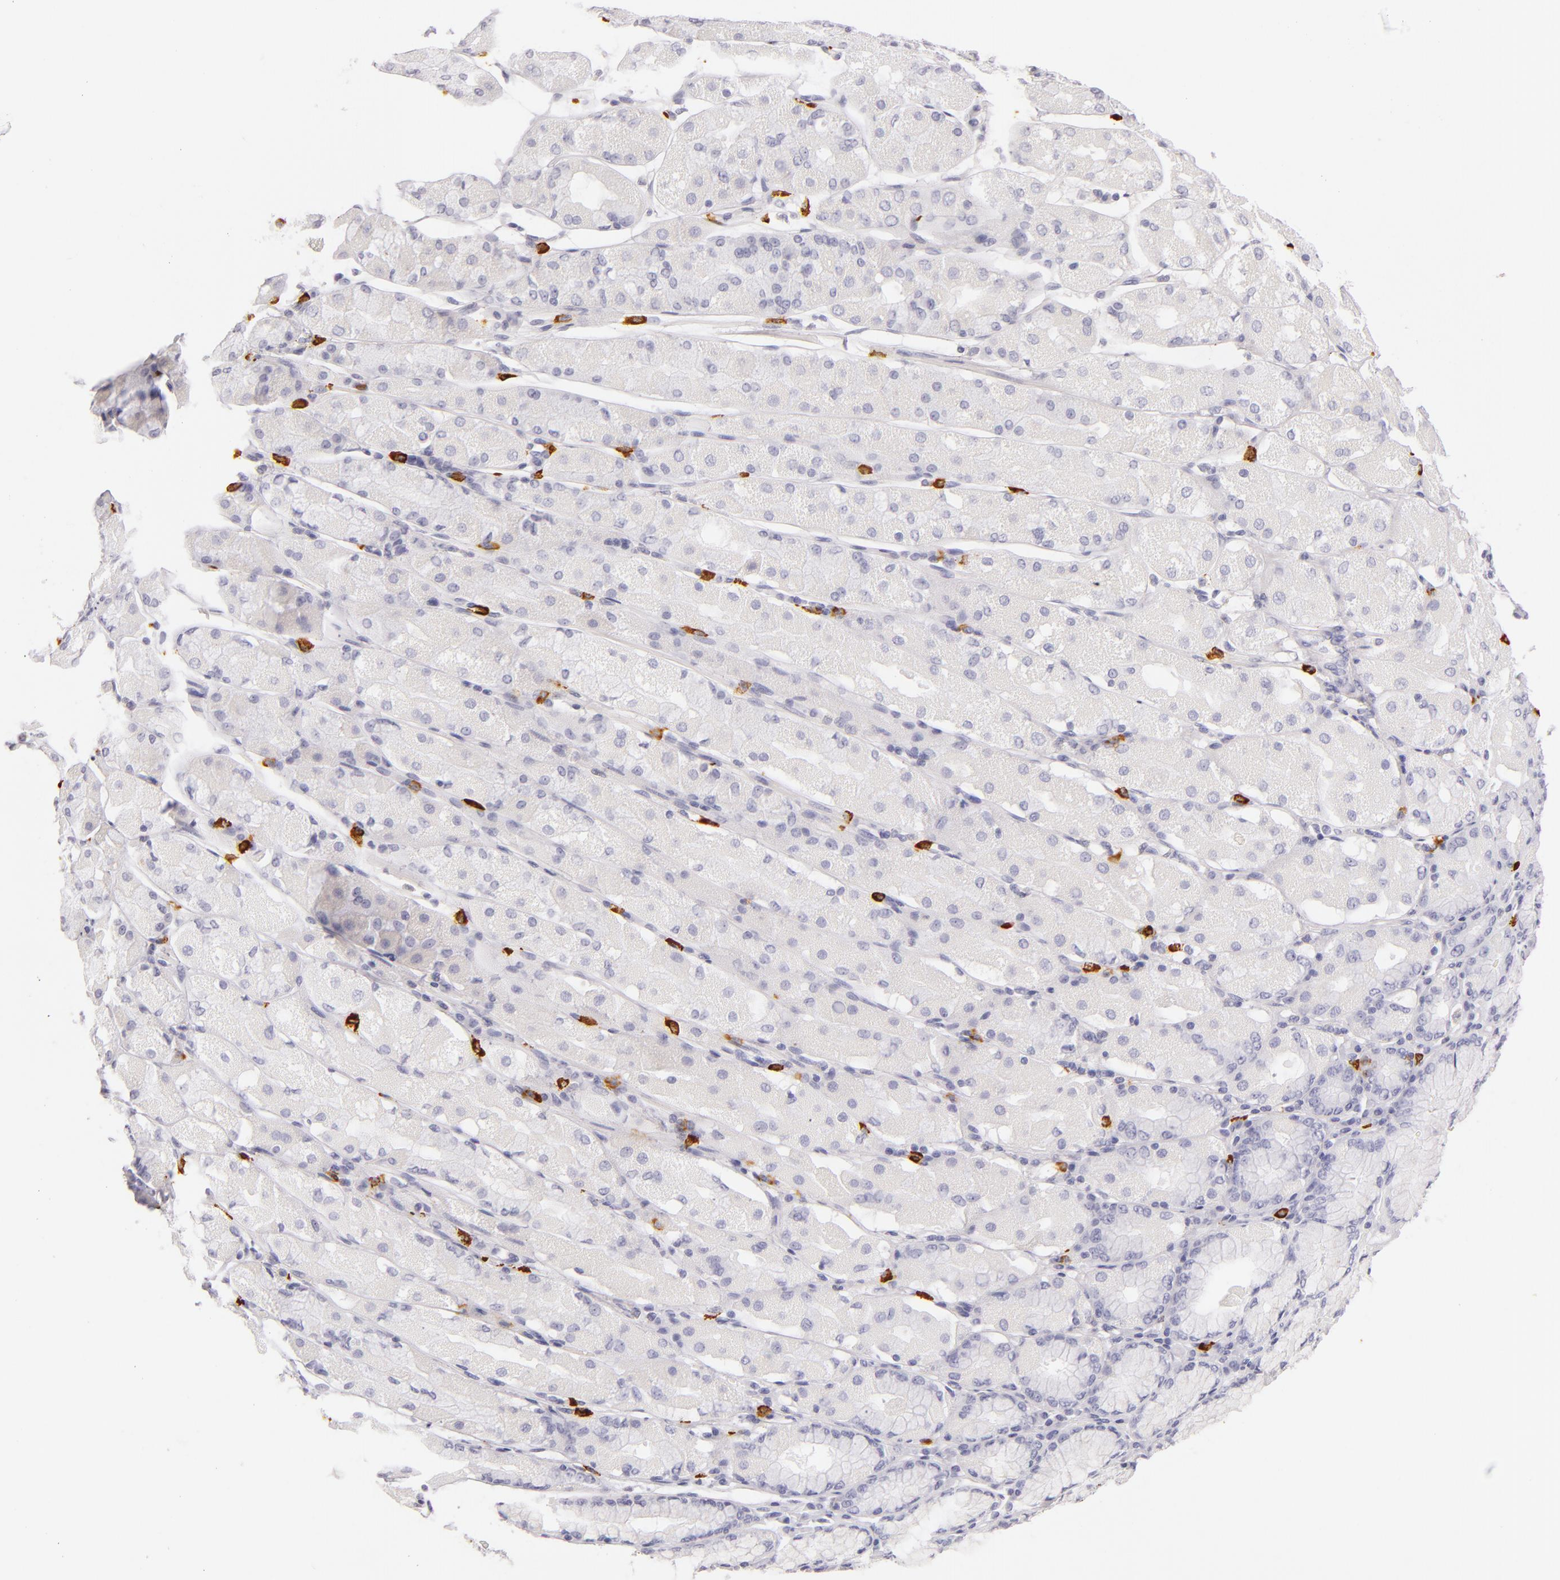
{"staining": {"intensity": "negative", "quantity": "none", "location": "none"}, "tissue": "stomach cancer", "cell_type": "Tumor cells", "image_type": "cancer", "snomed": [{"axis": "morphology", "description": "Adenocarcinoma, NOS"}, {"axis": "topography", "description": "Stomach, upper"}], "caption": "High magnification brightfield microscopy of stomach adenocarcinoma stained with DAB (brown) and counterstained with hematoxylin (blue): tumor cells show no significant staining. Brightfield microscopy of immunohistochemistry stained with DAB (3,3'-diaminobenzidine) (brown) and hematoxylin (blue), captured at high magnification.", "gene": "TPSD1", "patient": {"sex": "male", "age": 71}}